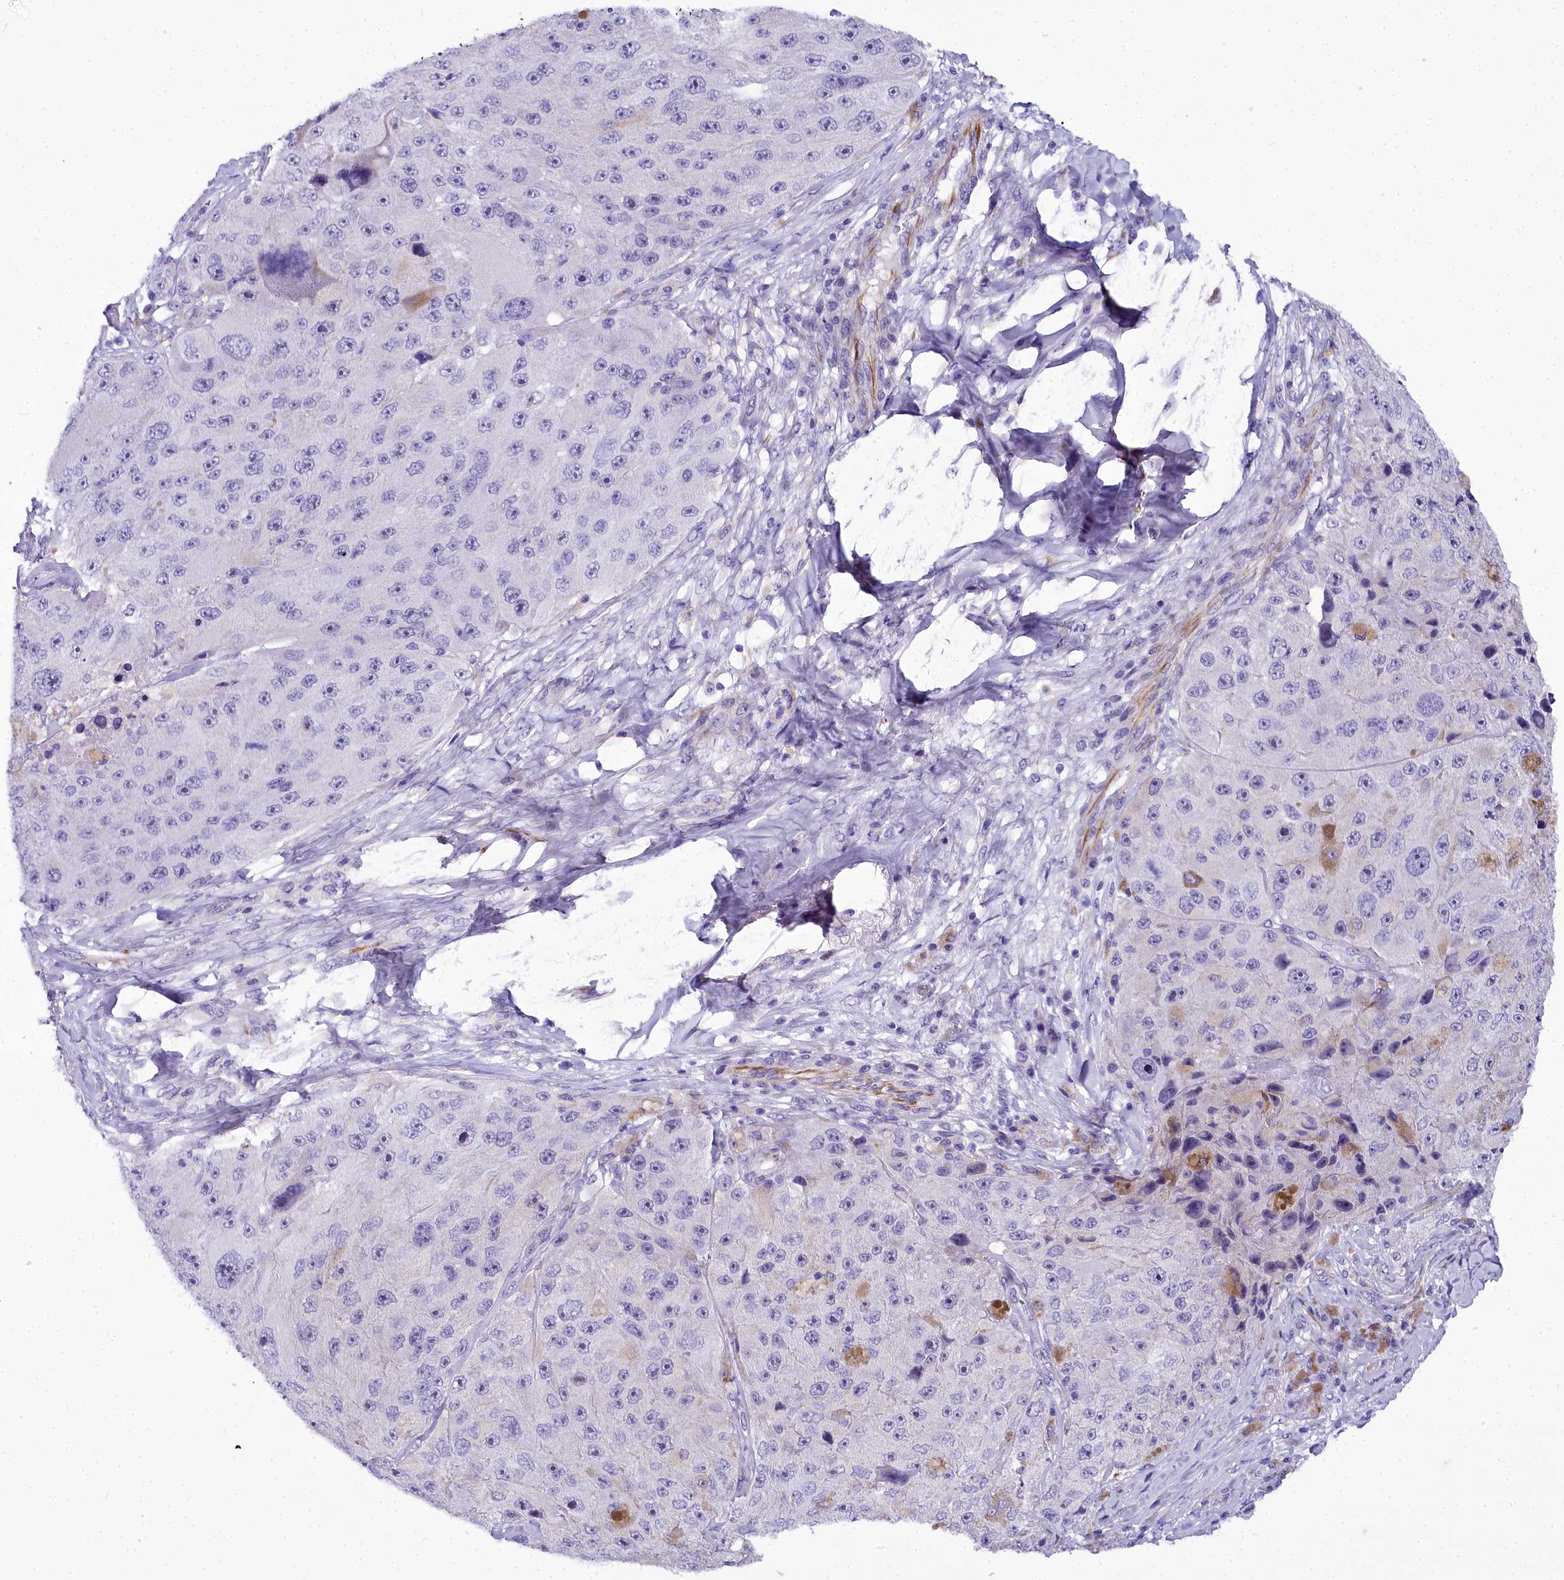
{"staining": {"intensity": "negative", "quantity": "none", "location": "none"}, "tissue": "melanoma", "cell_type": "Tumor cells", "image_type": "cancer", "snomed": [{"axis": "morphology", "description": "Malignant melanoma, Metastatic site"}, {"axis": "topography", "description": "Lymph node"}], "caption": "High magnification brightfield microscopy of malignant melanoma (metastatic site) stained with DAB (3,3'-diaminobenzidine) (brown) and counterstained with hematoxylin (blue): tumor cells show no significant expression.", "gene": "TIMM22", "patient": {"sex": "male", "age": 62}}